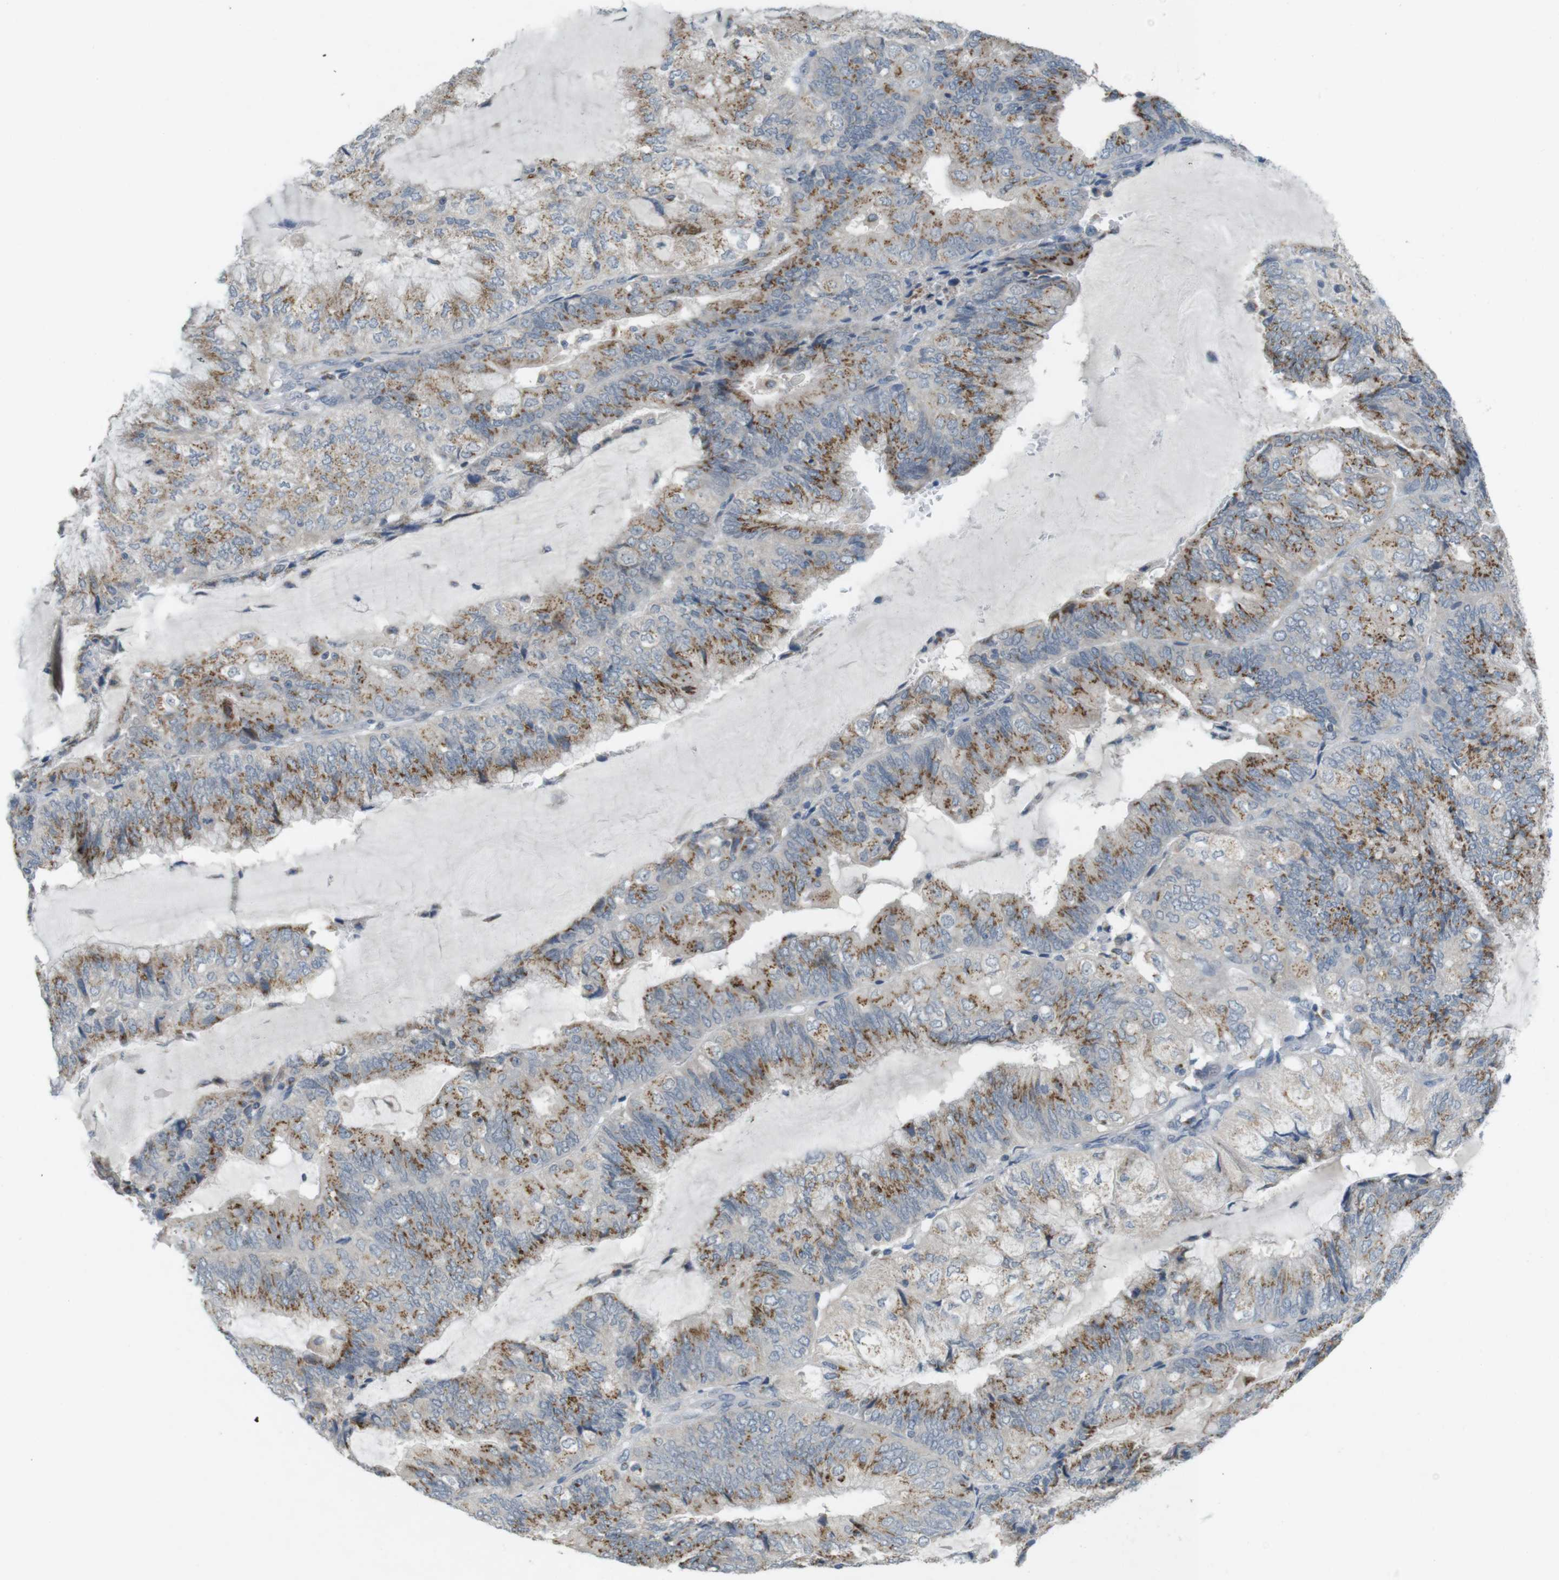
{"staining": {"intensity": "moderate", "quantity": ">75%", "location": "cytoplasmic/membranous"}, "tissue": "endometrial cancer", "cell_type": "Tumor cells", "image_type": "cancer", "snomed": [{"axis": "morphology", "description": "Adenocarcinoma, NOS"}, {"axis": "topography", "description": "Endometrium"}], "caption": "Immunohistochemical staining of human endometrial cancer (adenocarcinoma) reveals moderate cytoplasmic/membranous protein expression in about >75% of tumor cells.", "gene": "YIPF3", "patient": {"sex": "female", "age": 81}}